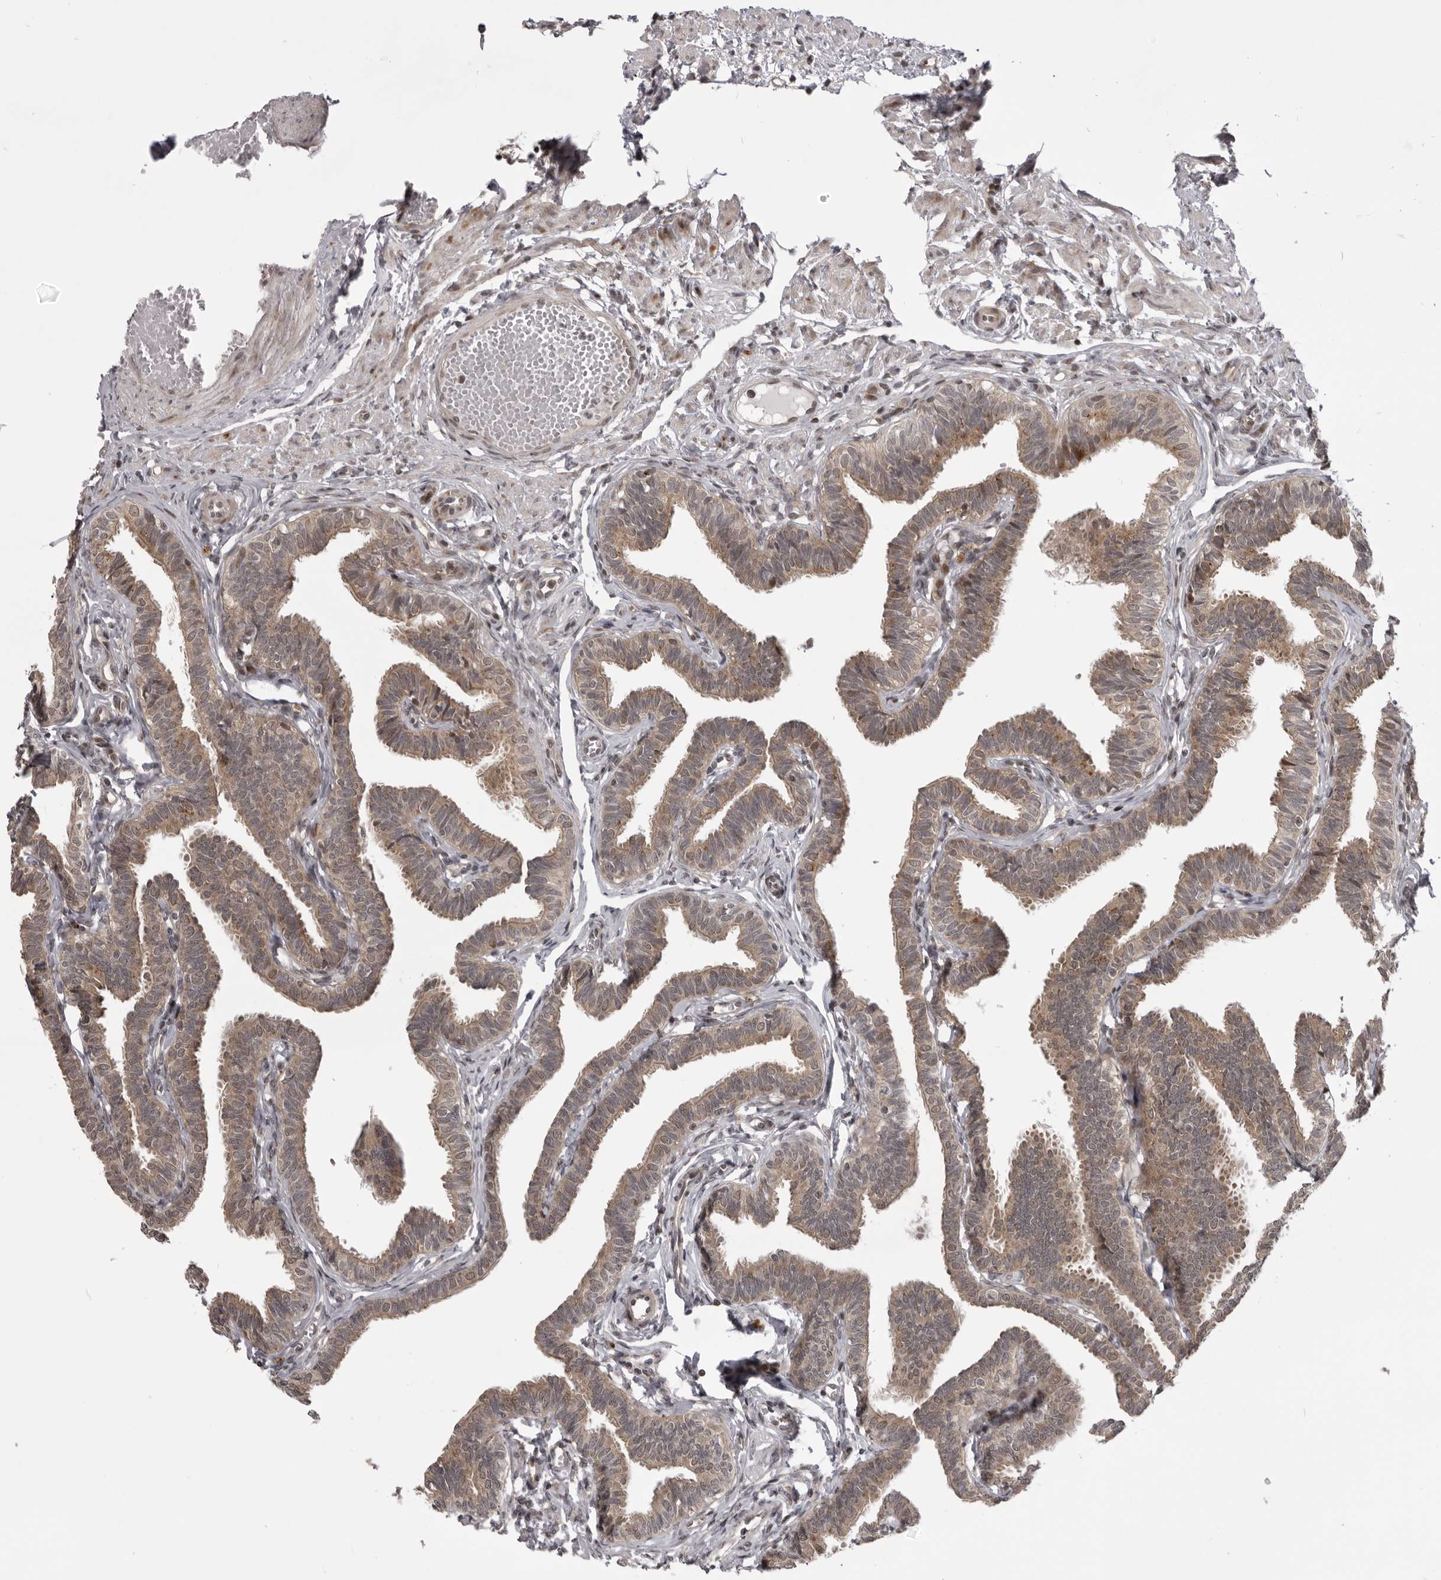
{"staining": {"intensity": "moderate", "quantity": "25%-75%", "location": "cytoplasmic/membranous"}, "tissue": "fallopian tube", "cell_type": "Glandular cells", "image_type": "normal", "snomed": [{"axis": "morphology", "description": "Normal tissue, NOS"}, {"axis": "topography", "description": "Fallopian tube"}, {"axis": "topography", "description": "Ovary"}], "caption": "This micrograph shows immunohistochemistry (IHC) staining of unremarkable fallopian tube, with medium moderate cytoplasmic/membranous expression in about 25%-75% of glandular cells.", "gene": "C1orf109", "patient": {"sex": "female", "age": 23}}